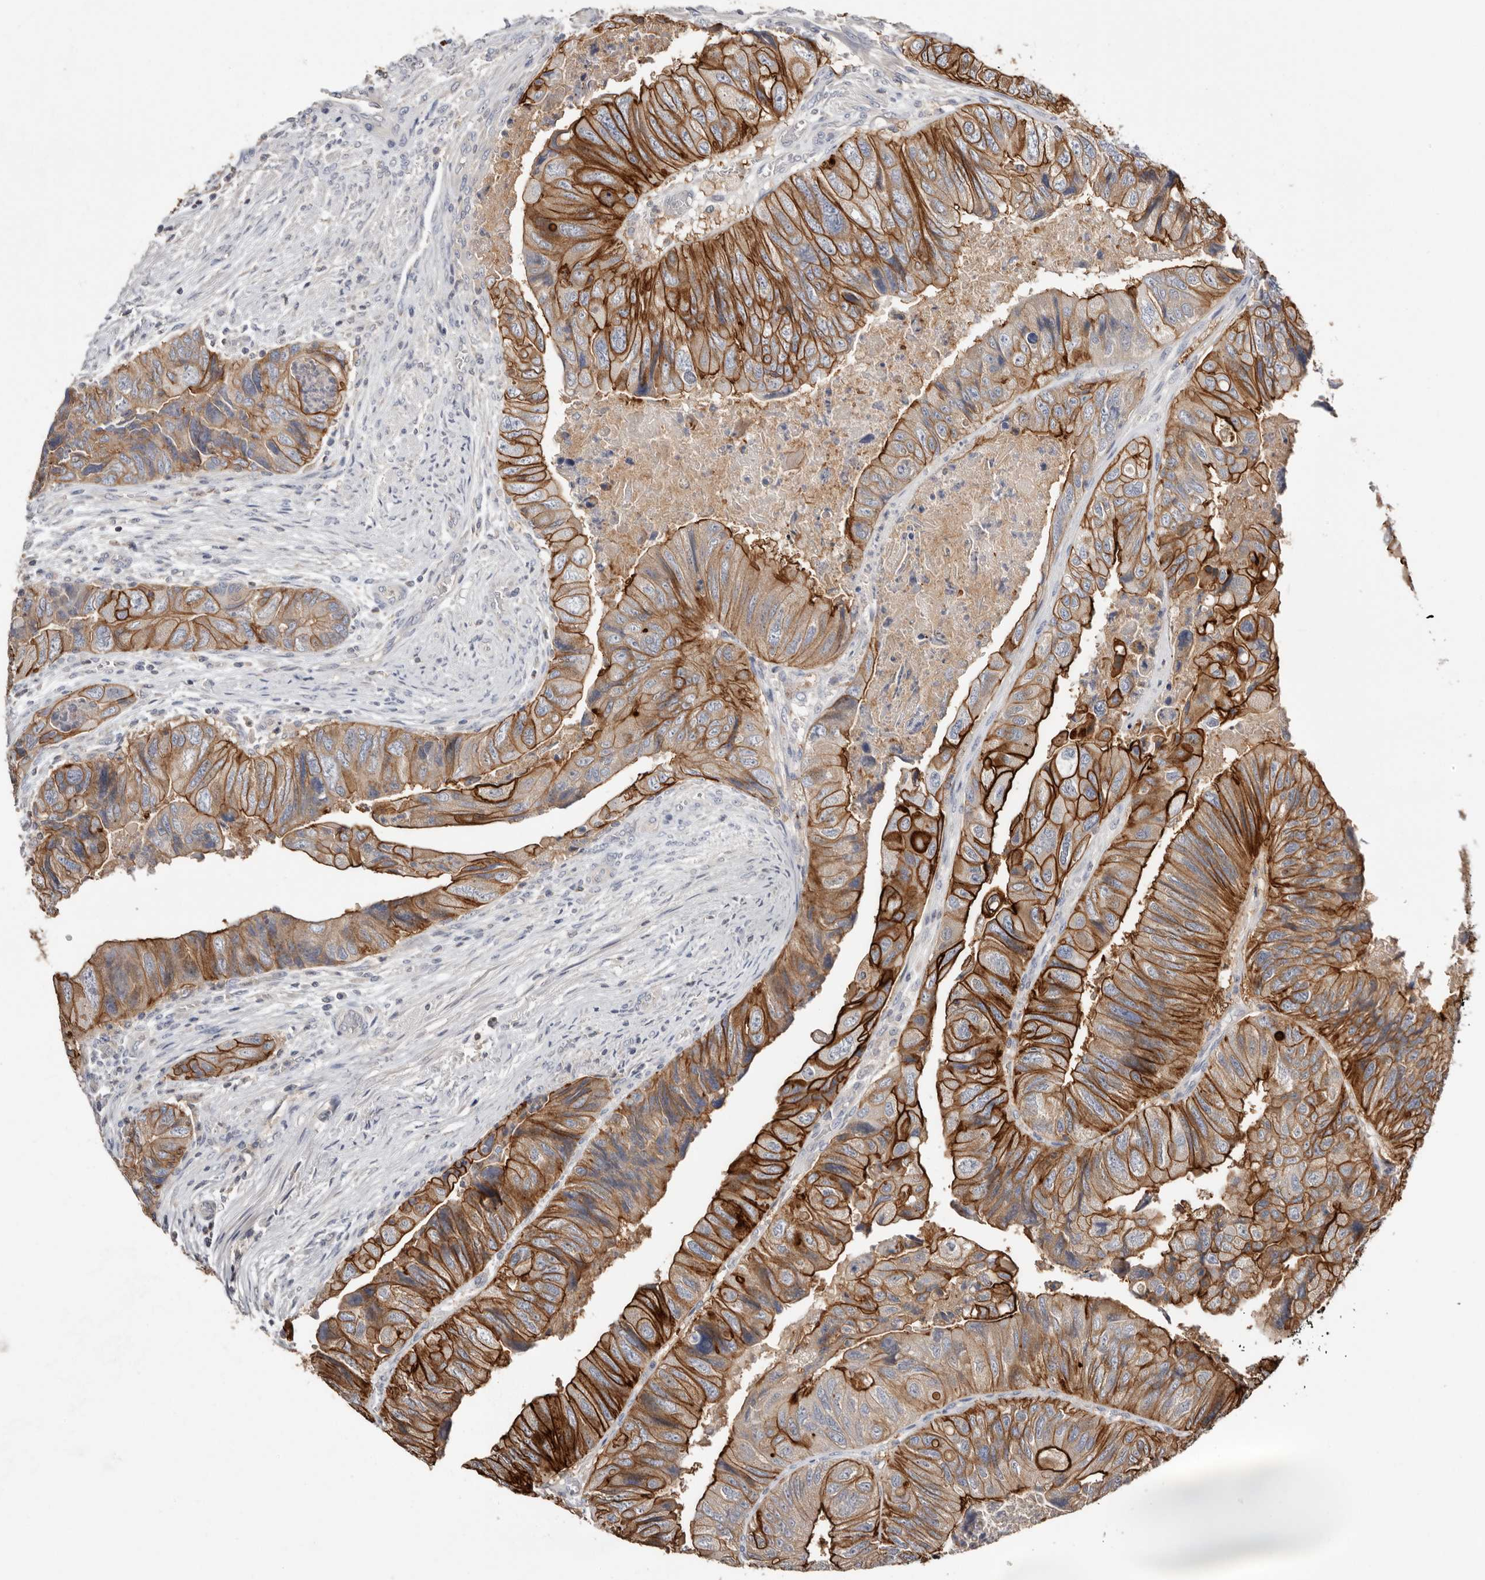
{"staining": {"intensity": "strong", "quantity": "25%-75%", "location": "cytoplasmic/membranous"}, "tissue": "colorectal cancer", "cell_type": "Tumor cells", "image_type": "cancer", "snomed": [{"axis": "morphology", "description": "Adenocarcinoma, NOS"}, {"axis": "topography", "description": "Rectum"}], "caption": "This is an image of immunohistochemistry staining of colorectal cancer, which shows strong positivity in the cytoplasmic/membranous of tumor cells.", "gene": "S100A14", "patient": {"sex": "male", "age": 63}}